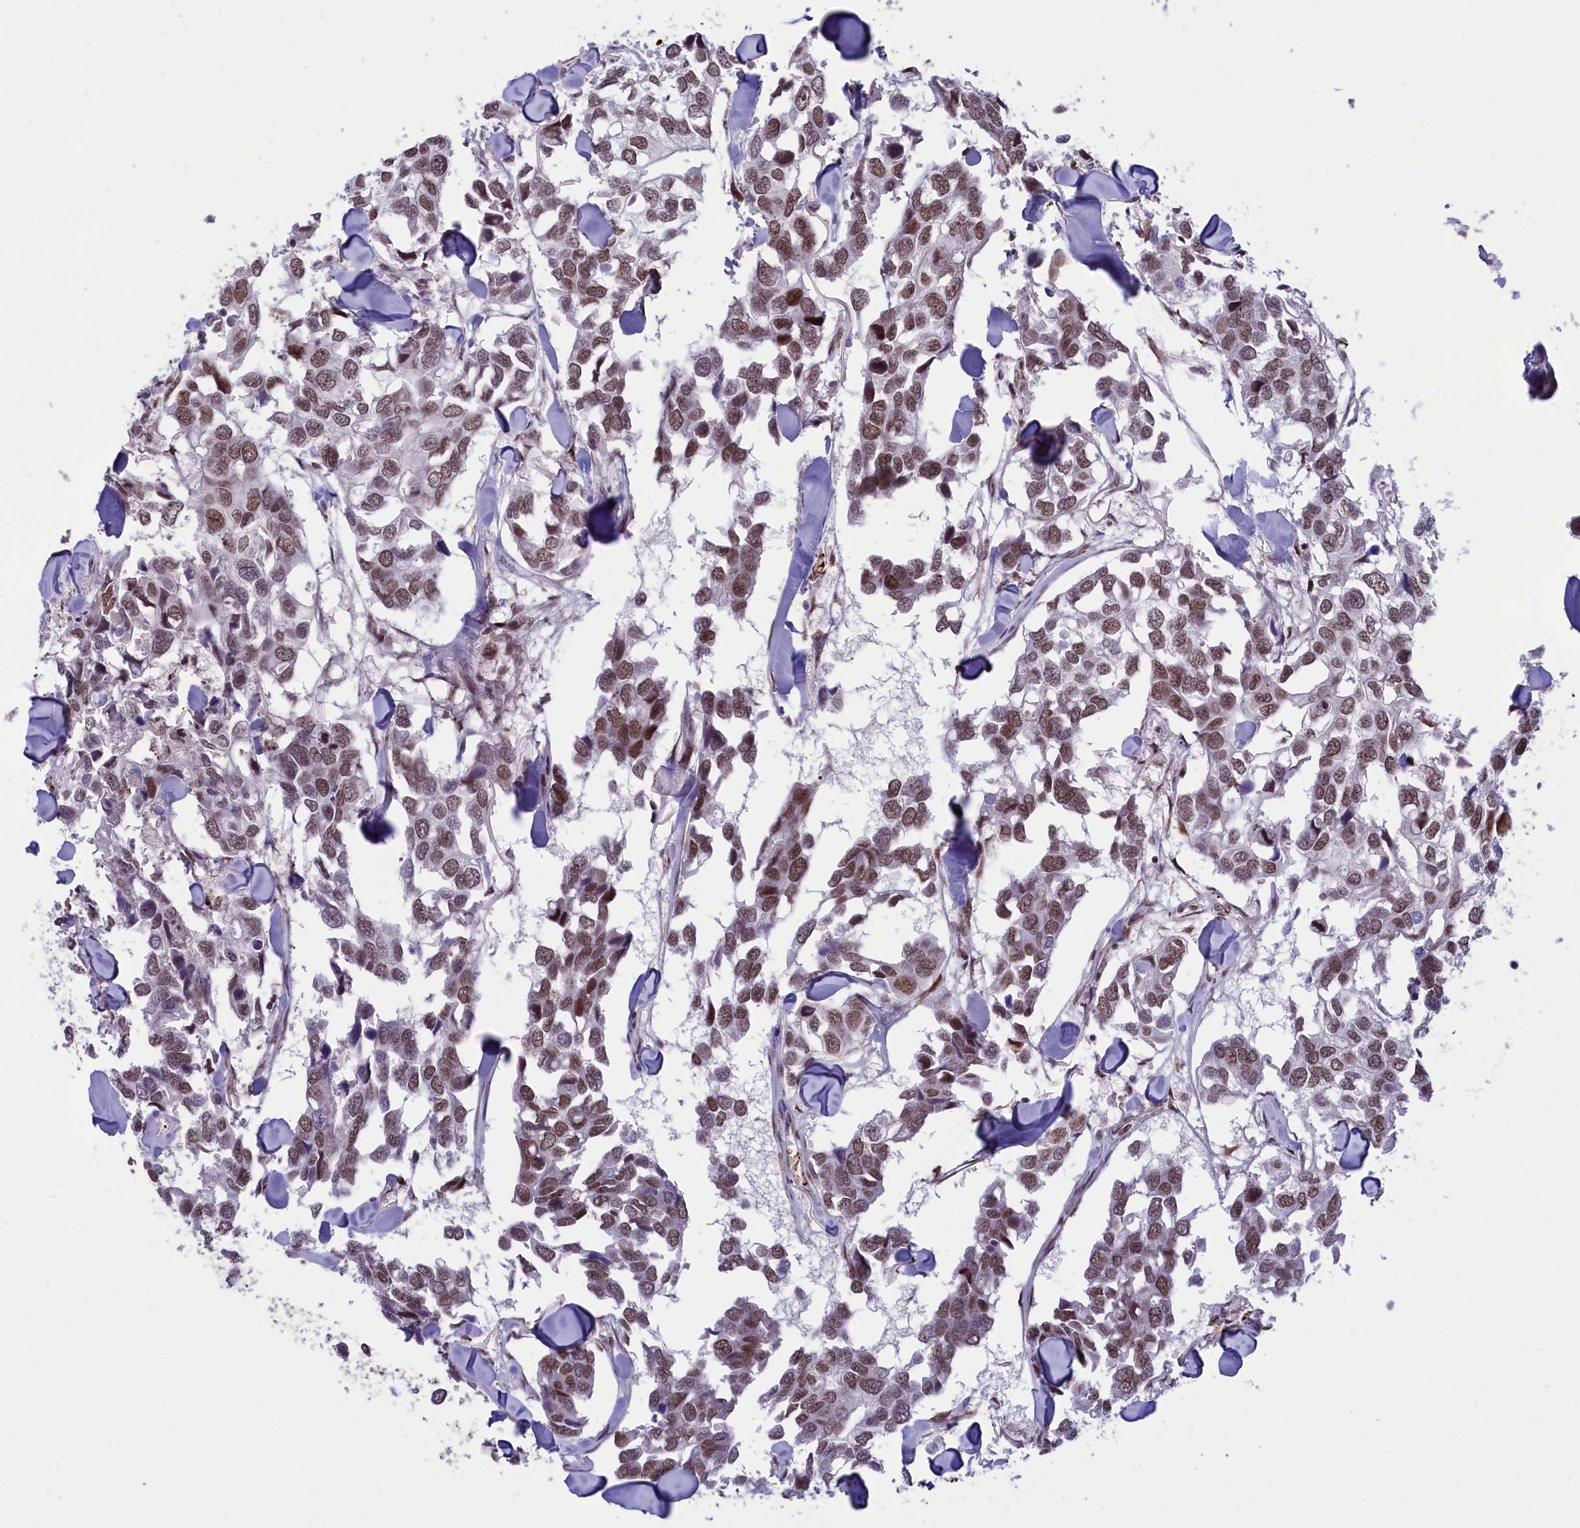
{"staining": {"intensity": "moderate", "quantity": ">75%", "location": "nuclear"}, "tissue": "breast cancer", "cell_type": "Tumor cells", "image_type": "cancer", "snomed": [{"axis": "morphology", "description": "Duct carcinoma"}, {"axis": "topography", "description": "Breast"}], "caption": "Immunohistochemical staining of breast cancer shows moderate nuclear protein positivity in approximately >75% of tumor cells.", "gene": "MPHOSPH8", "patient": {"sex": "female", "age": 83}}